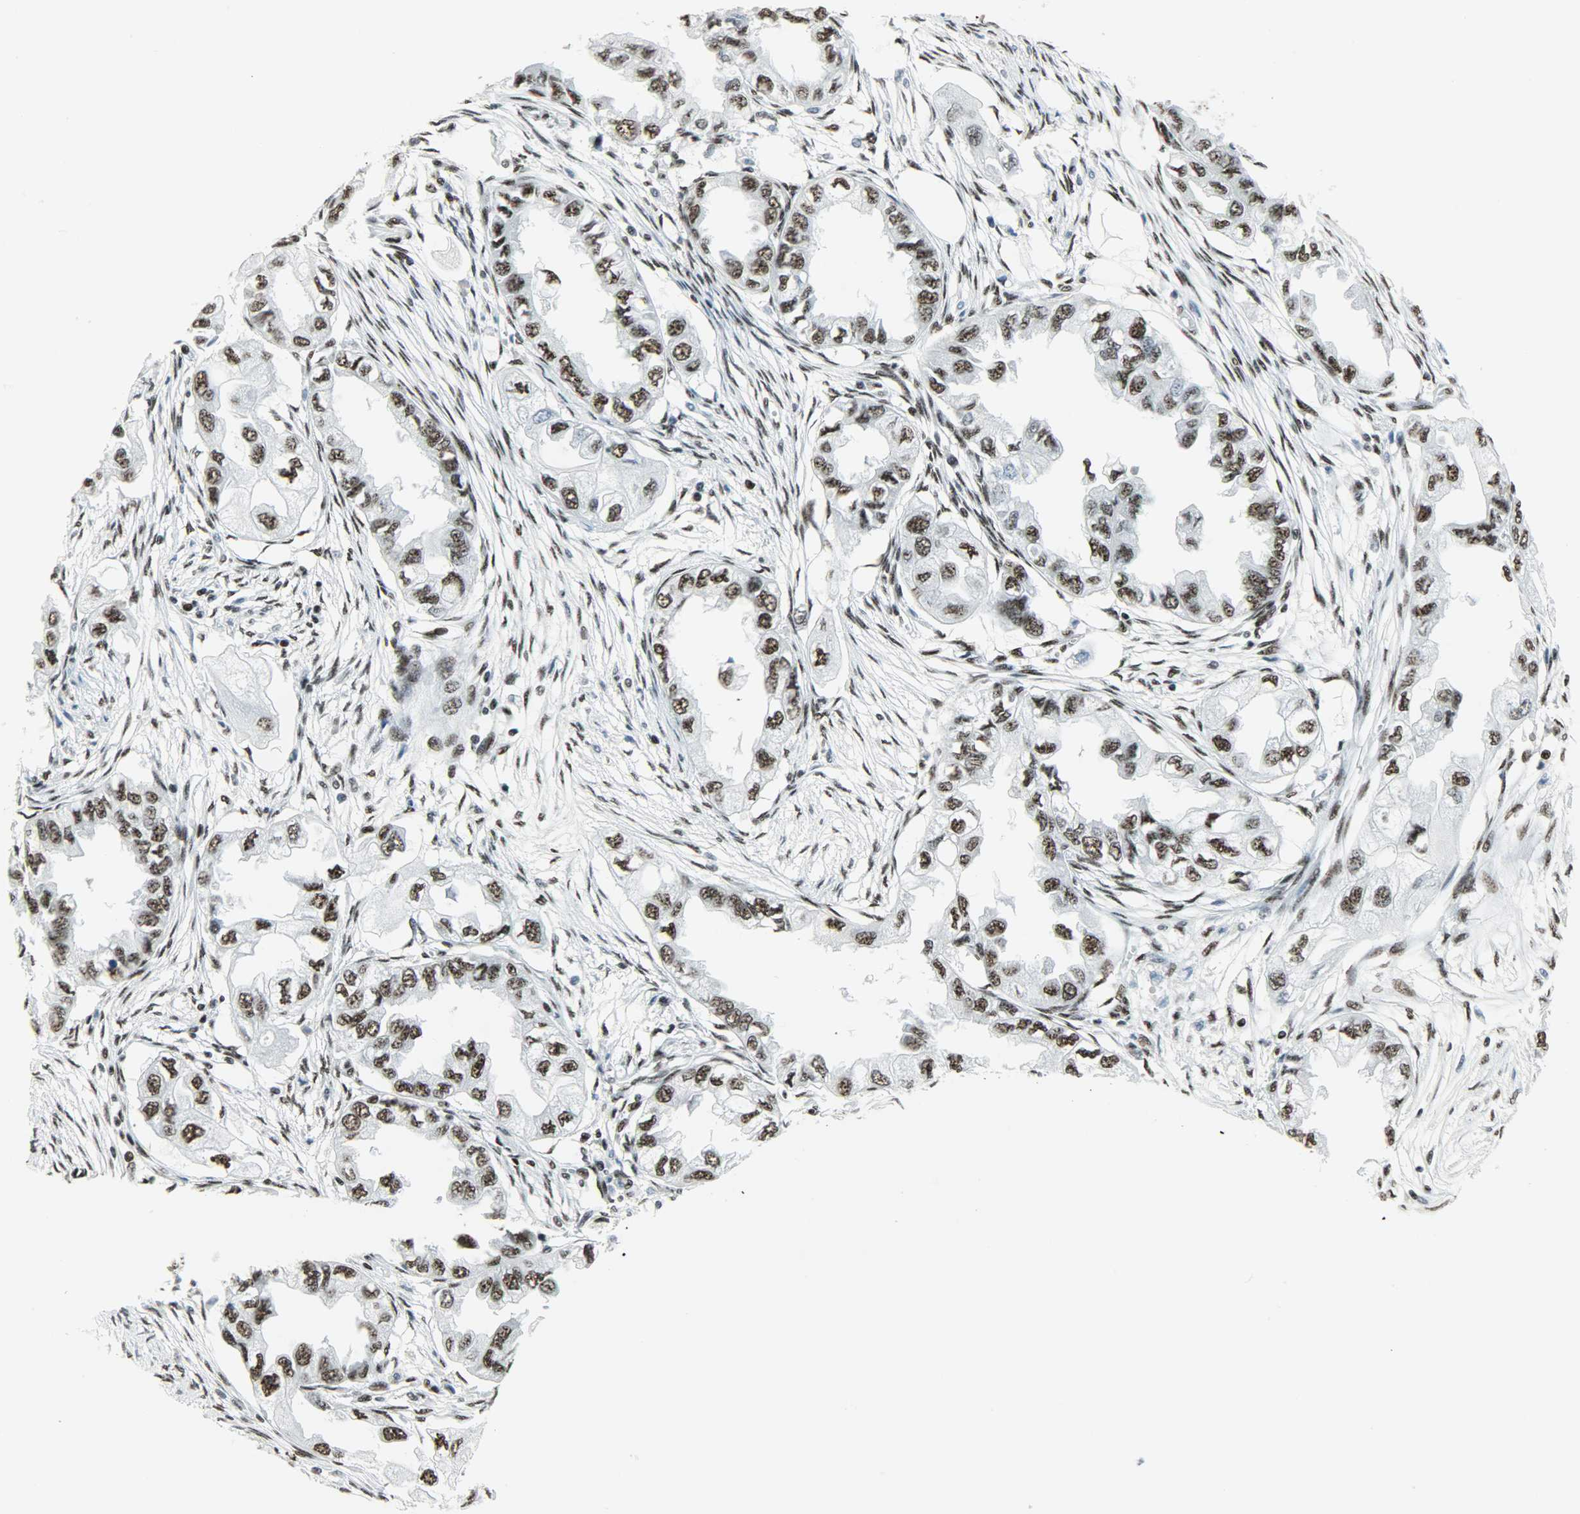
{"staining": {"intensity": "strong", "quantity": ">75%", "location": "nuclear"}, "tissue": "endometrial cancer", "cell_type": "Tumor cells", "image_type": "cancer", "snomed": [{"axis": "morphology", "description": "Adenocarcinoma, NOS"}, {"axis": "topography", "description": "Endometrium"}], "caption": "Endometrial adenocarcinoma stained with a brown dye reveals strong nuclear positive expression in about >75% of tumor cells.", "gene": "SNRPA", "patient": {"sex": "female", "age": 67}}